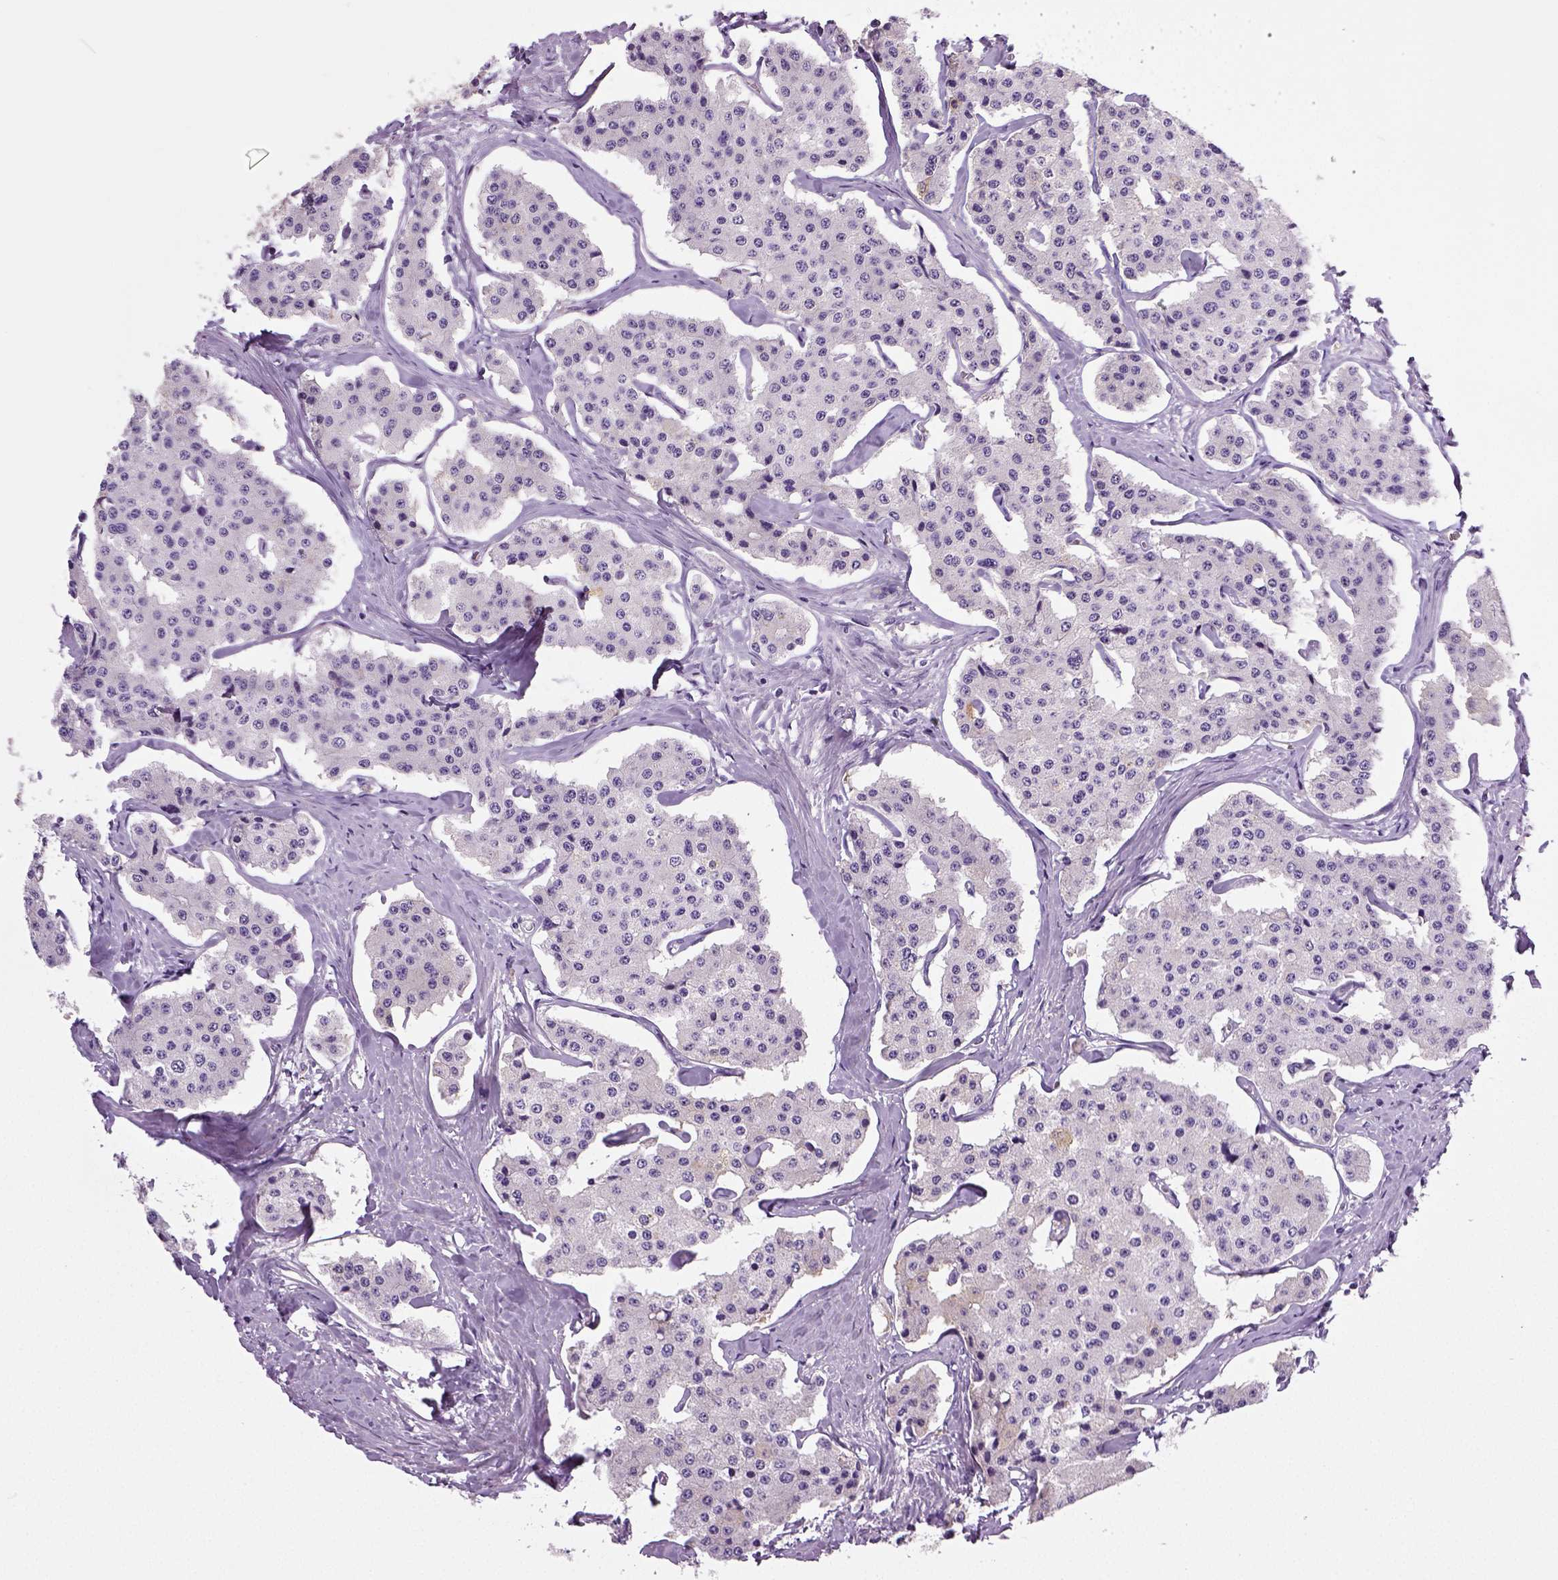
{"staining": {"intensity": "negative", "quantity": "none", "location": "none"}, "tissue": "carcinoid", "cell_type": "Tumor cells", "image_type": "cancer", "snomed": [{"axis": "morphology", "description": "Carcinoid, malignant, NOS"}, {"axis": "topography", "description": "Small intestine"}], "caption": "Immunohistochemical staining of human malignant carcinoid shows no significant positivity in tumor cells.", "gene": "NECAB2", "patient": {"sex": "female", "age": 65}}